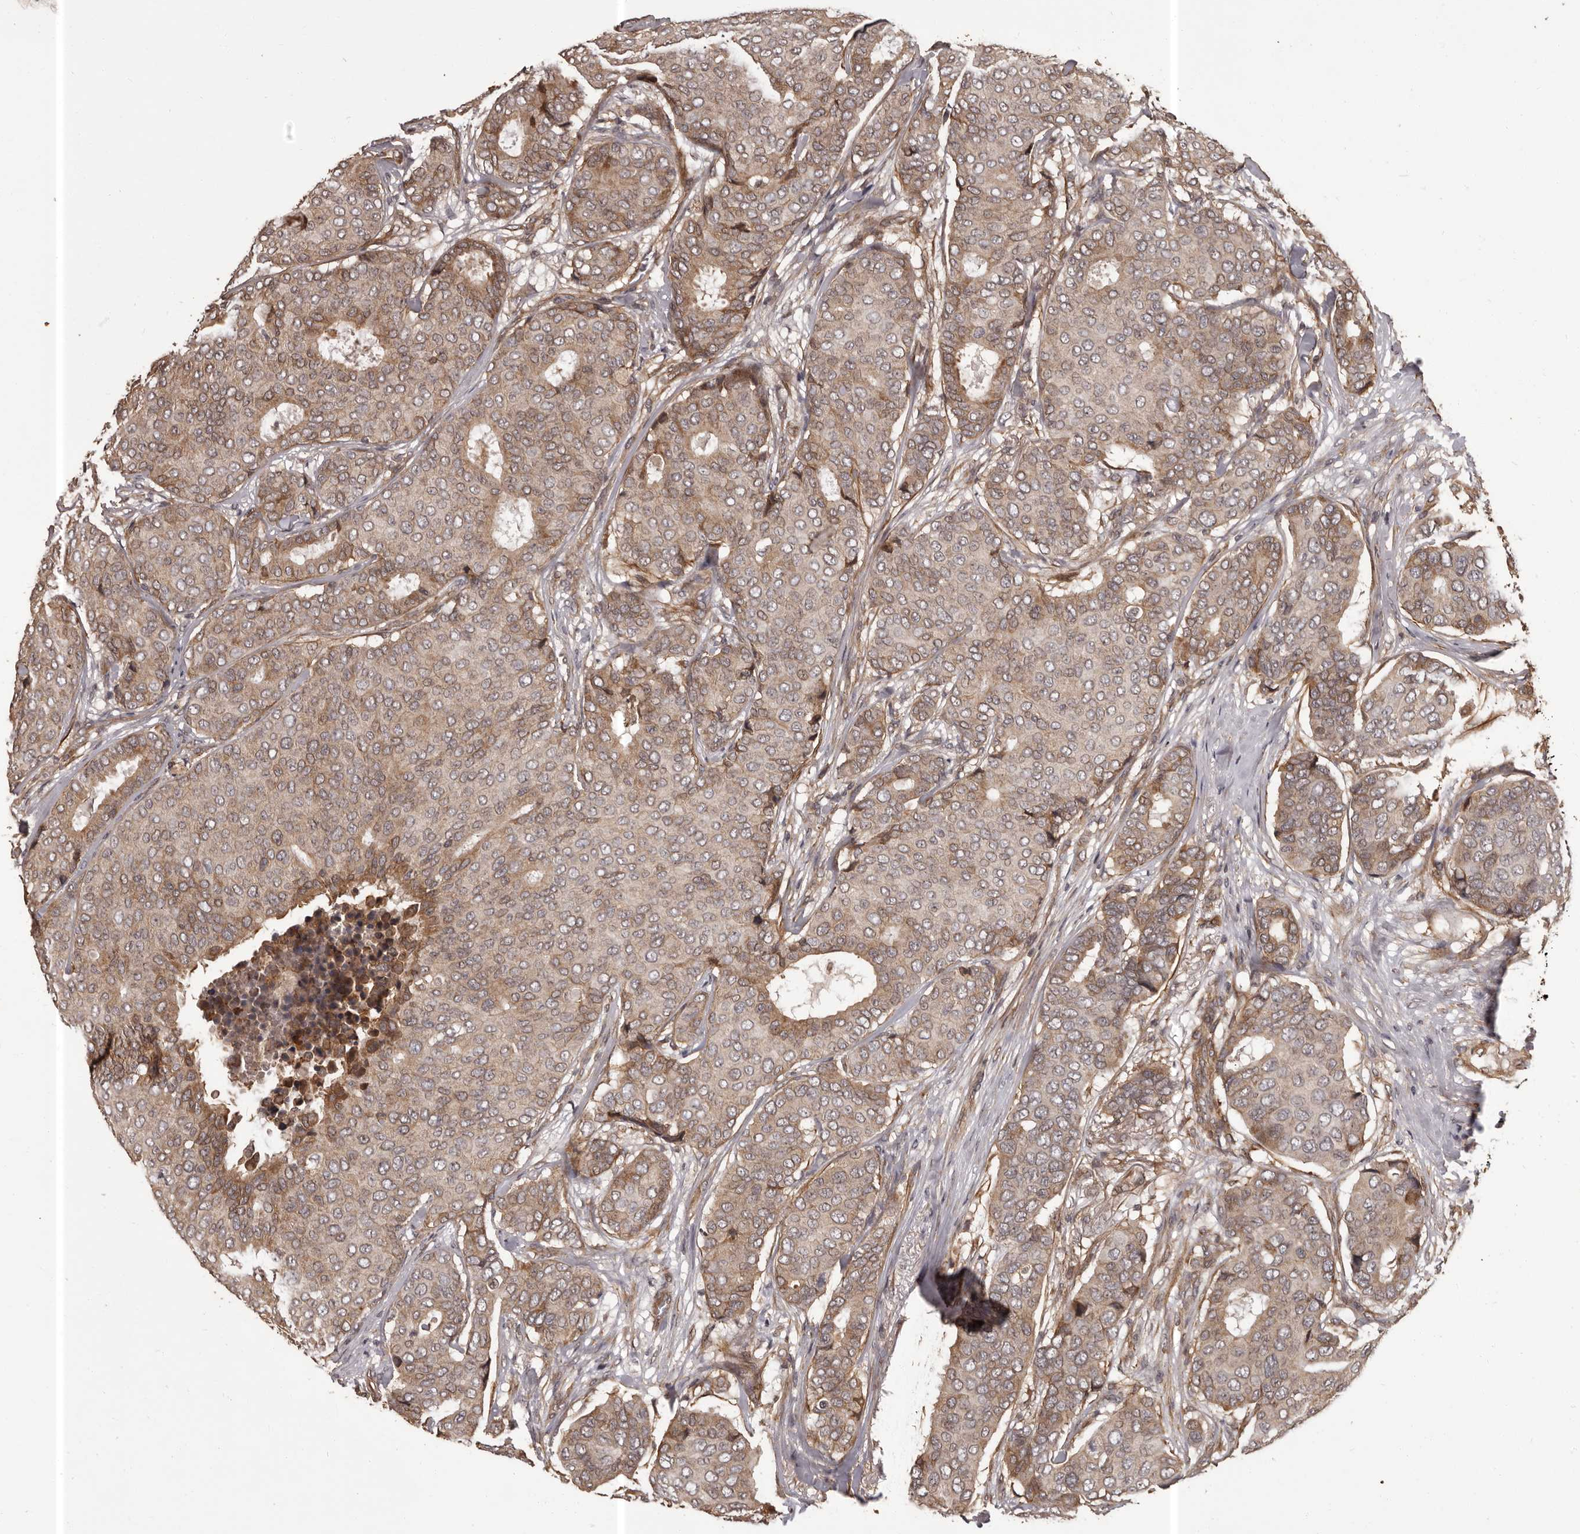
{"staining": {"intensity": "moderate", "quantity": ">75%", "location": "cytoplasmic/membranous"}, "tissue": "breast cancer", "cell_type": "Tumor cells", "image_type": "cancer", "snomed": [{"axis": "morphology", "description": "Duct carcinoma"}, {"axis": "topography", "description": "Breast"}], "caption": "Immunohistochemistry (IHC) staining of breast cancer, which demonstrates medium levels of moderate cytoplasmic/membranous expression in about >75% of tumor cells indicating moderate cytoplasmic/membranous protein positivity. The staining was performed using DAB (3,3'-diaminobenzidine) (brown) for protein detection and nuclei were counterstained in hematoxylin (blue).", "gene": "SLITRK6", "patient": {"sex": "female", "age": 75}}